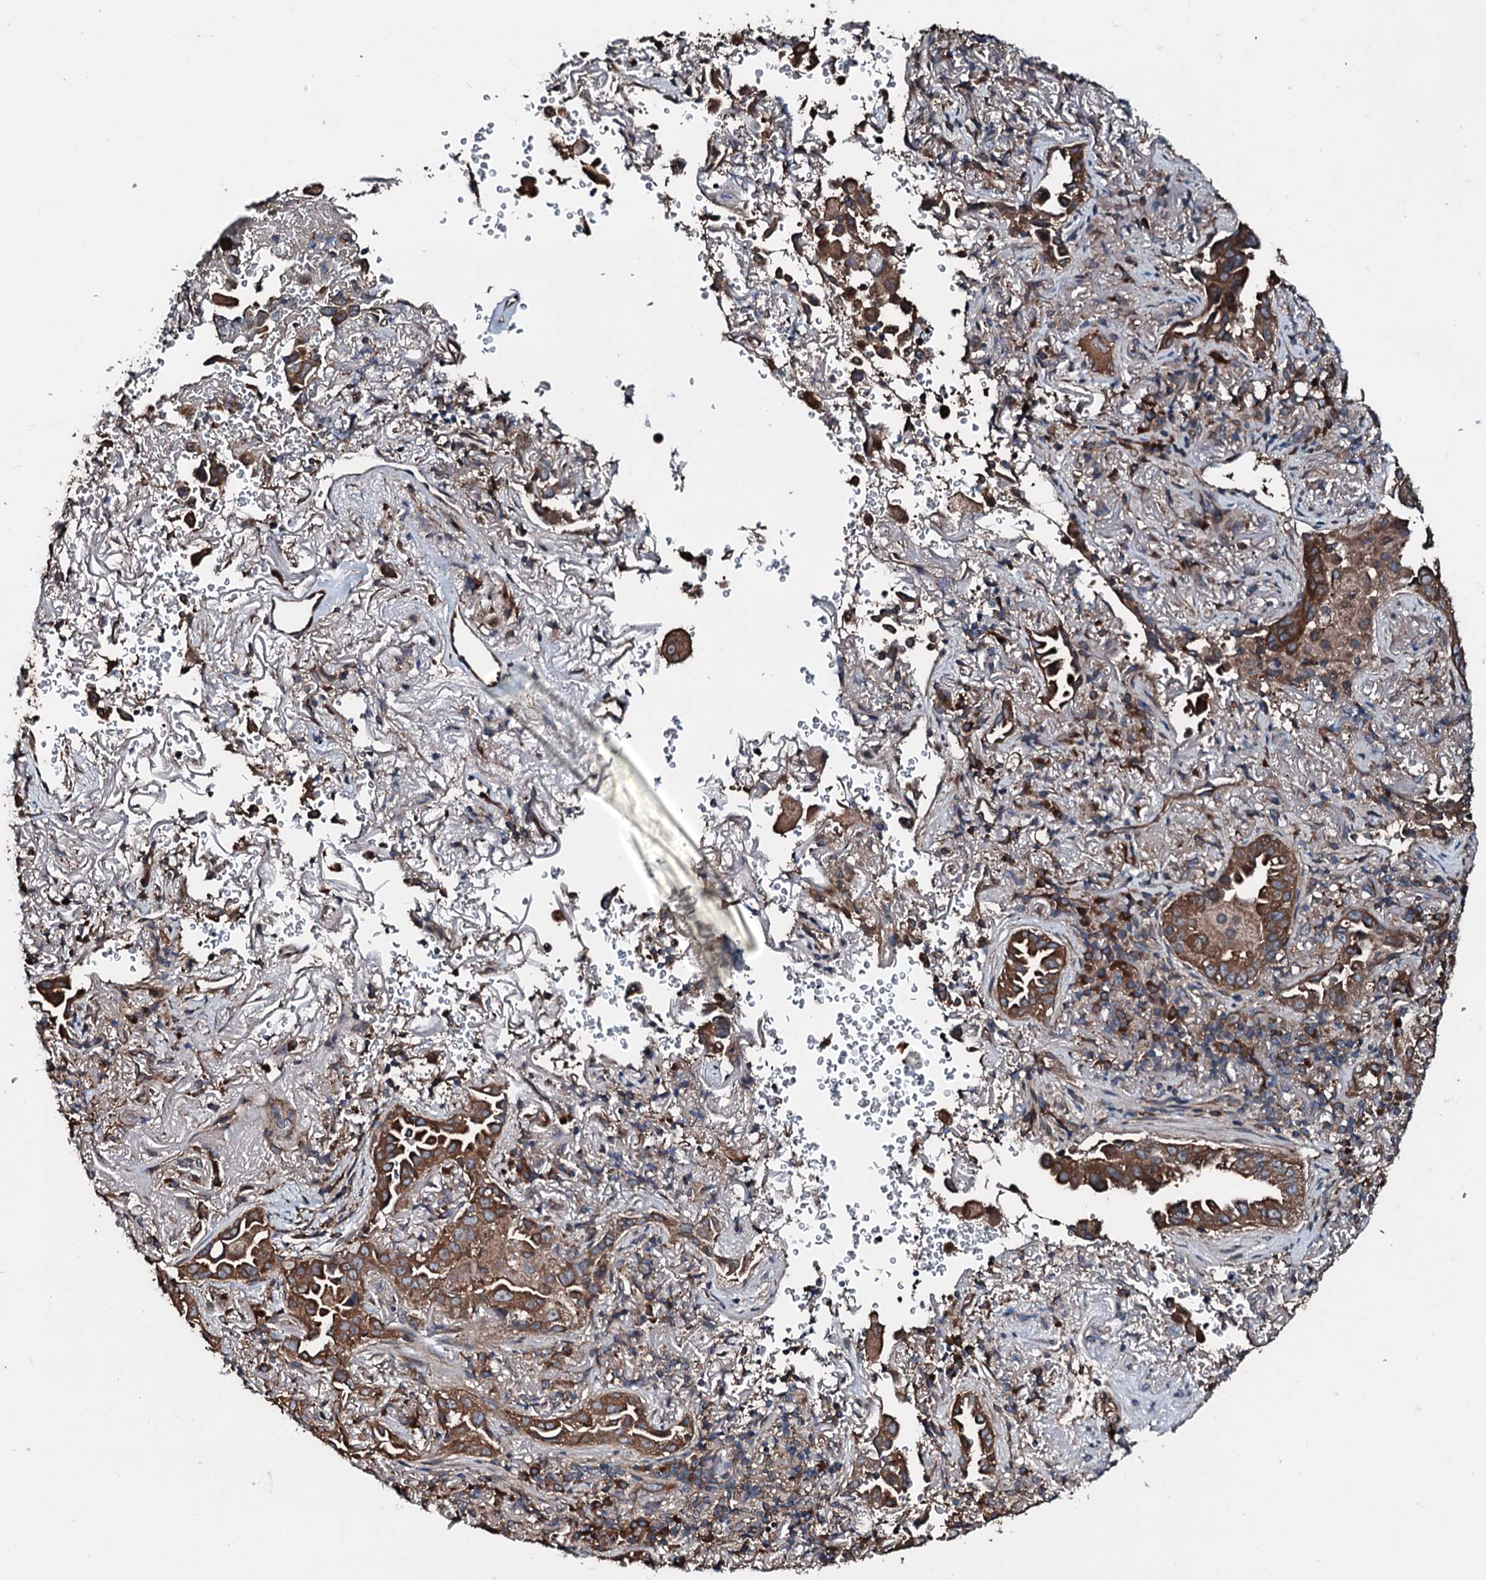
{"staining": {"intensity": "moderate", "quantity": ">75%", "location": "cytoplasmic/membranous"}, "tissue": "lung cancer", "cell_type": "Tumor cells", "image_type": "cancer", "snomed": [{"axis": "morphology", "description": "Adenocarcinoma, NOS"}, {"axis": "topography", "description": "Lung"}], "caption": "The immunohistochemical stain shows moderate cytoplasmic/membranous staining in tumor cells of lung cancer tissue.", "gene": "AARS1", "patient": {"sex": "female", "age": 69}}